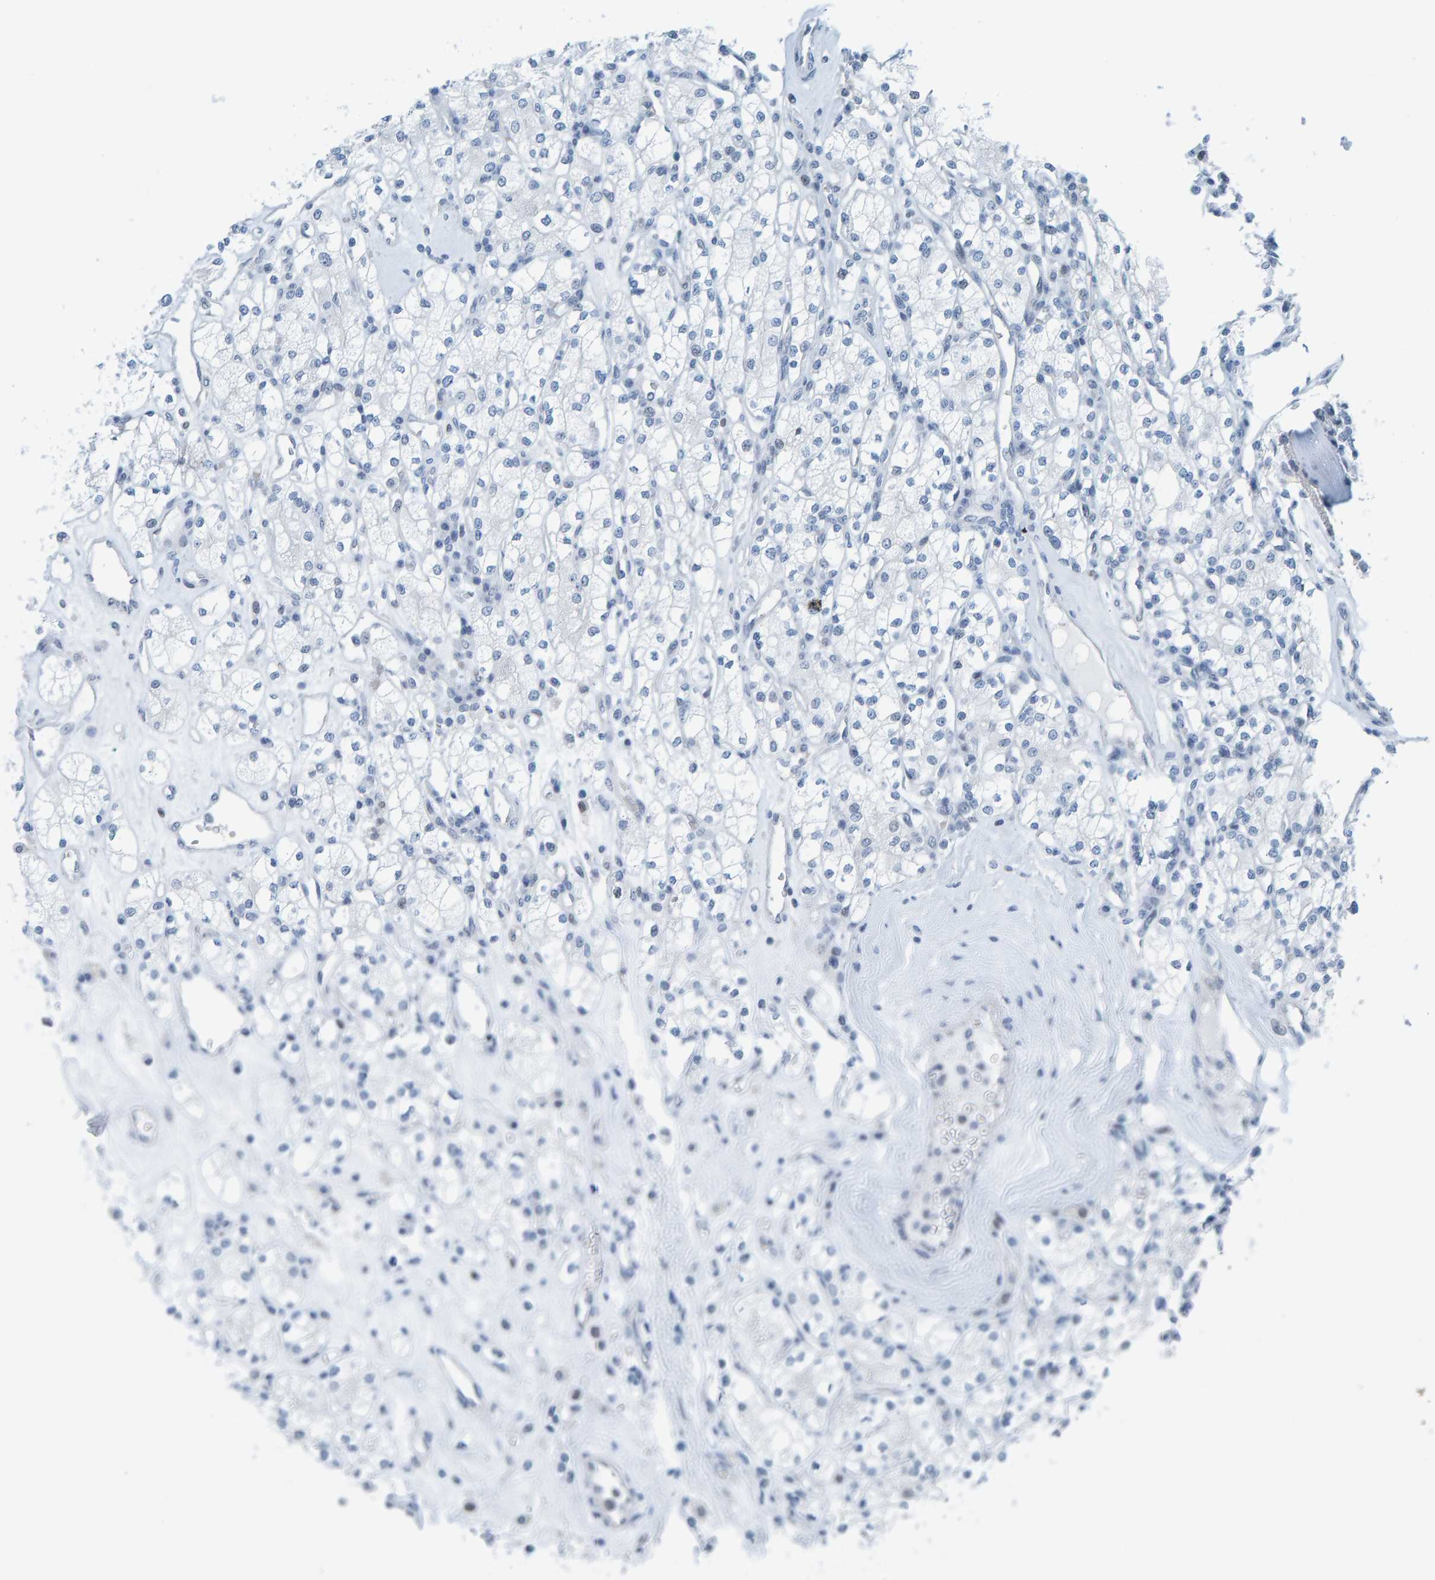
{"staining": {"intensity": "negative", "quantity": "none", "location": "none"}, "tissue": "renal cancer", "cell_type": "Tumor cells", "image_type": "cancer", "snomed": [{"axis": "morphology", "description": "Adenocarcinoma, NOS"}, {"axis": "topography", "description": "Kidney"}], "caption": "DAB immunohistochemical staining of renal cancer reveals no significant staining in tumor cells. The staining is performed using DAB (3,3'-diaminobenzidine) brown chromogen with nuclei counter-stained in using hematoxylin.", "gene": "CNP", "patient": {"sex": "male", "age": 77}}